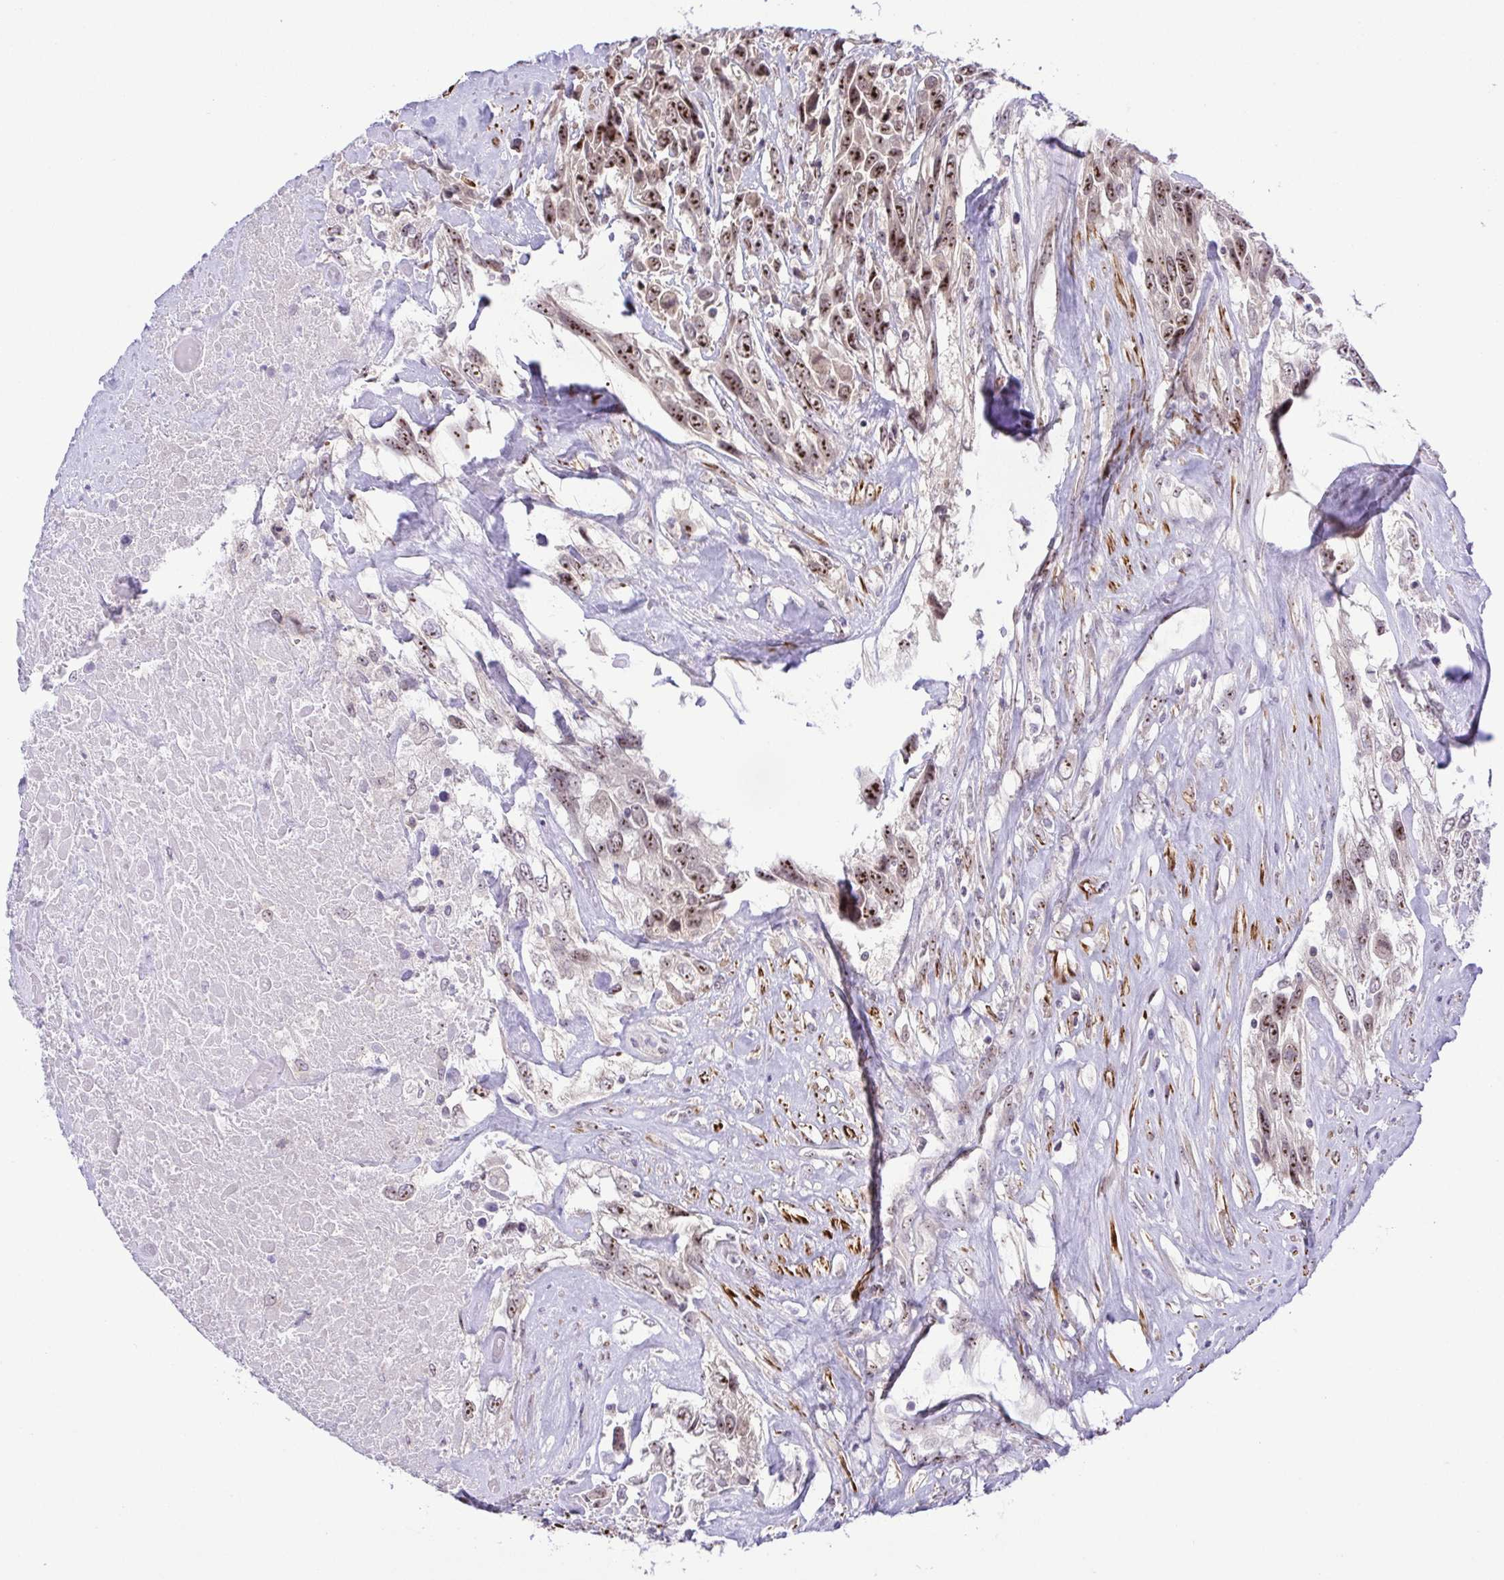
{"staining": {"intensity": "moderate", "quantity": "25%-75%", "location": "nuclear"}, "tissue": "urothelial cancer", "cell_type": "Tumor cells", "image_type": "cancer", "snomed": [{"axis": "morphology", "description": "Urothelial carcinoma, High grade"}, {"axis": "topography", "description": "Urinary bladder"}], "caption": "IHC (DAB) staining of urothelial cancer reveals moderate nuclear protein staining in approximately 25%-75% of tumor cells. The protein is stained brown, and the nuclei are stained in blue (DAB IHC with brightfield microscopy, high magnification).", "gene": "RSL24D1", "patient": {"sex": "female", "age": 70}}